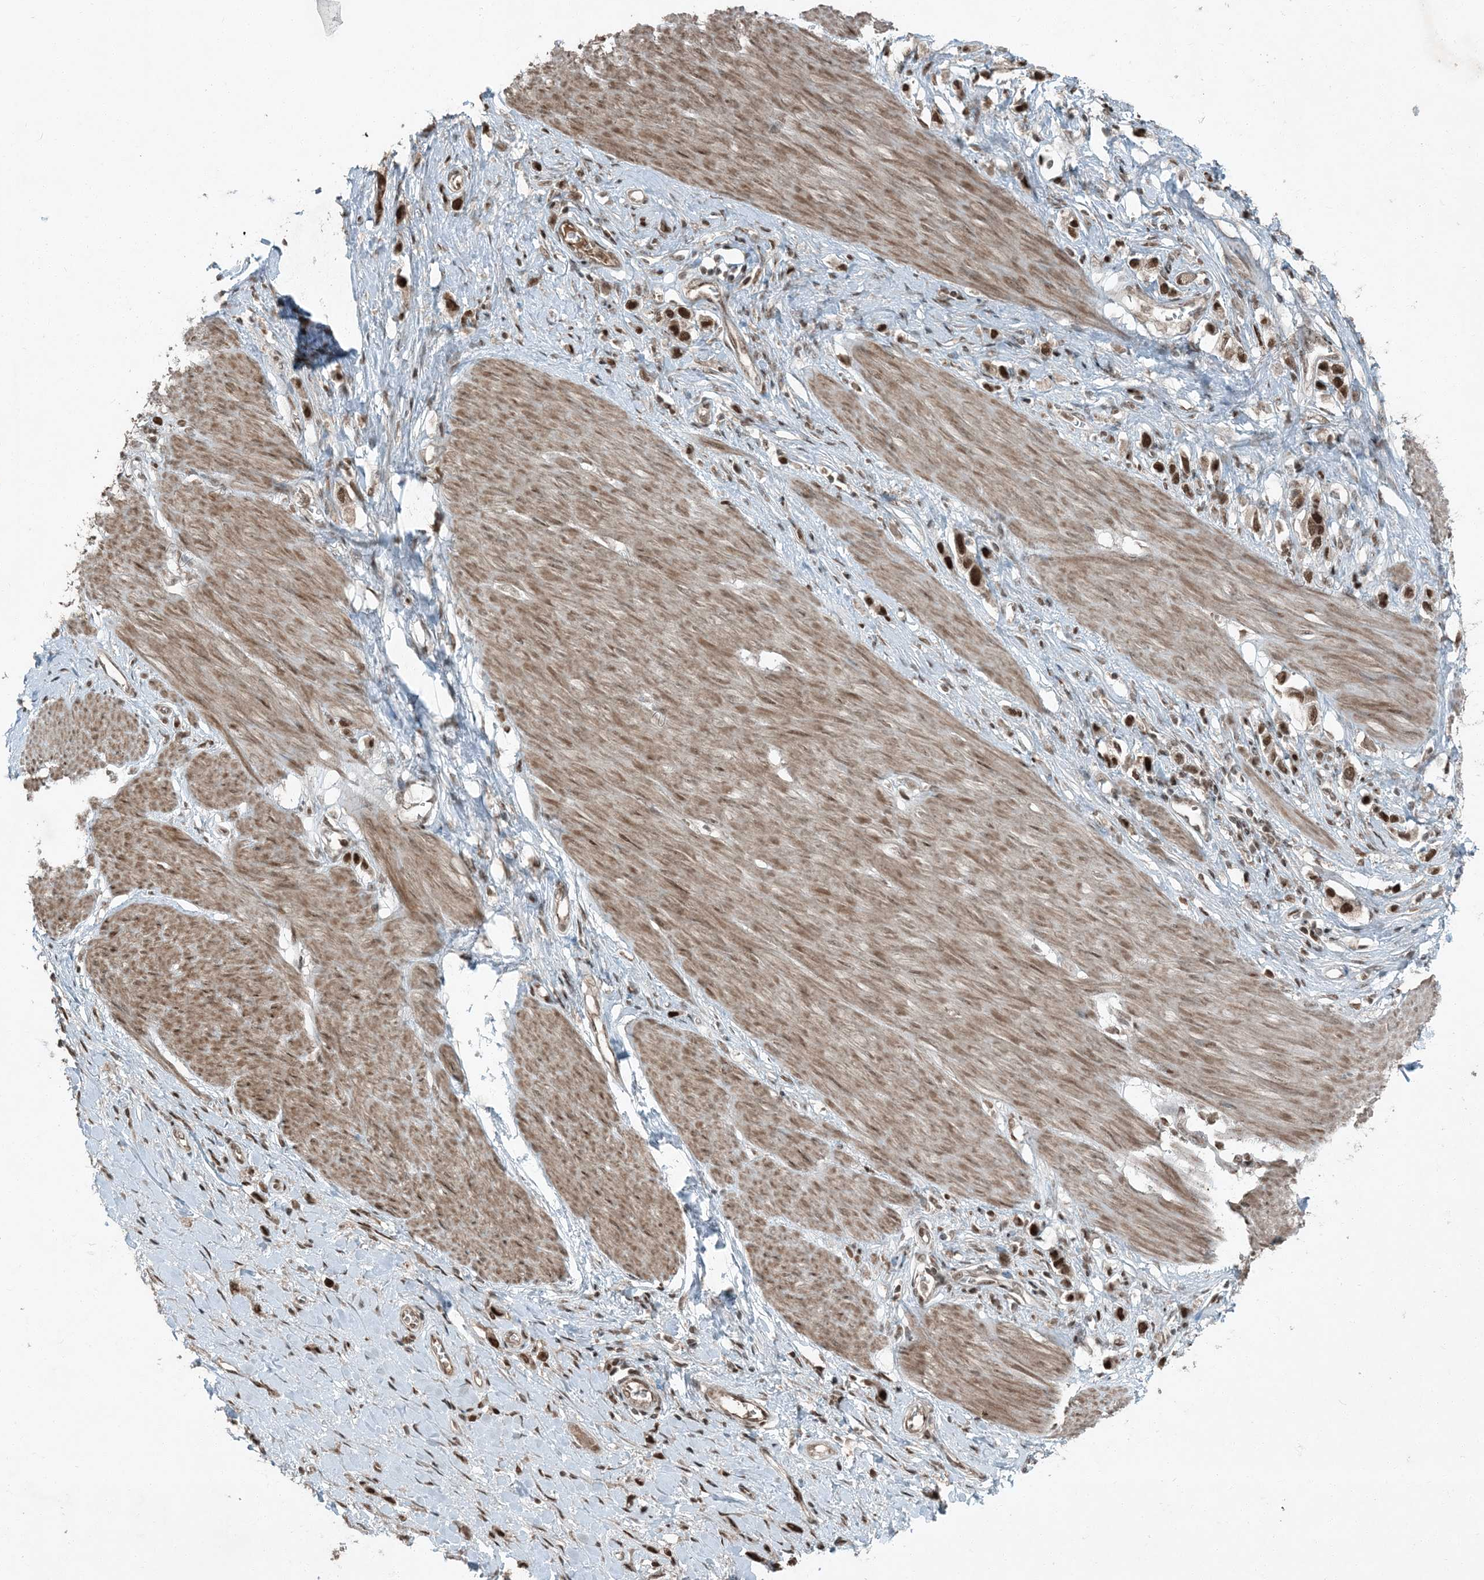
{"staining": {"intensity": "strong", "quantity": ">75%", "location": "nuclear"}, "tissue": "stomach cancer", "cell_type": "Tumor cells", "image_type": "cancer", "snomed": [{"axis": "morphology", "description": "Adenocarcinoma, NOS"}, {"axis": "topography", "description": "Stomach"}], "caption": "IHC staining of stomach cancer, which reveals high levels of strong nuclear expression in approximately >75% of tumor cells indicating strong nuclear protein expression. The staining was performed using DAB (3,3'-diaminobenzidine) (brown) for protein detection and nuclei were counterstained in hematoxylin (blue).", "gene": "TRAPPC12", "patient": {"sex": "female", "age": 65}}